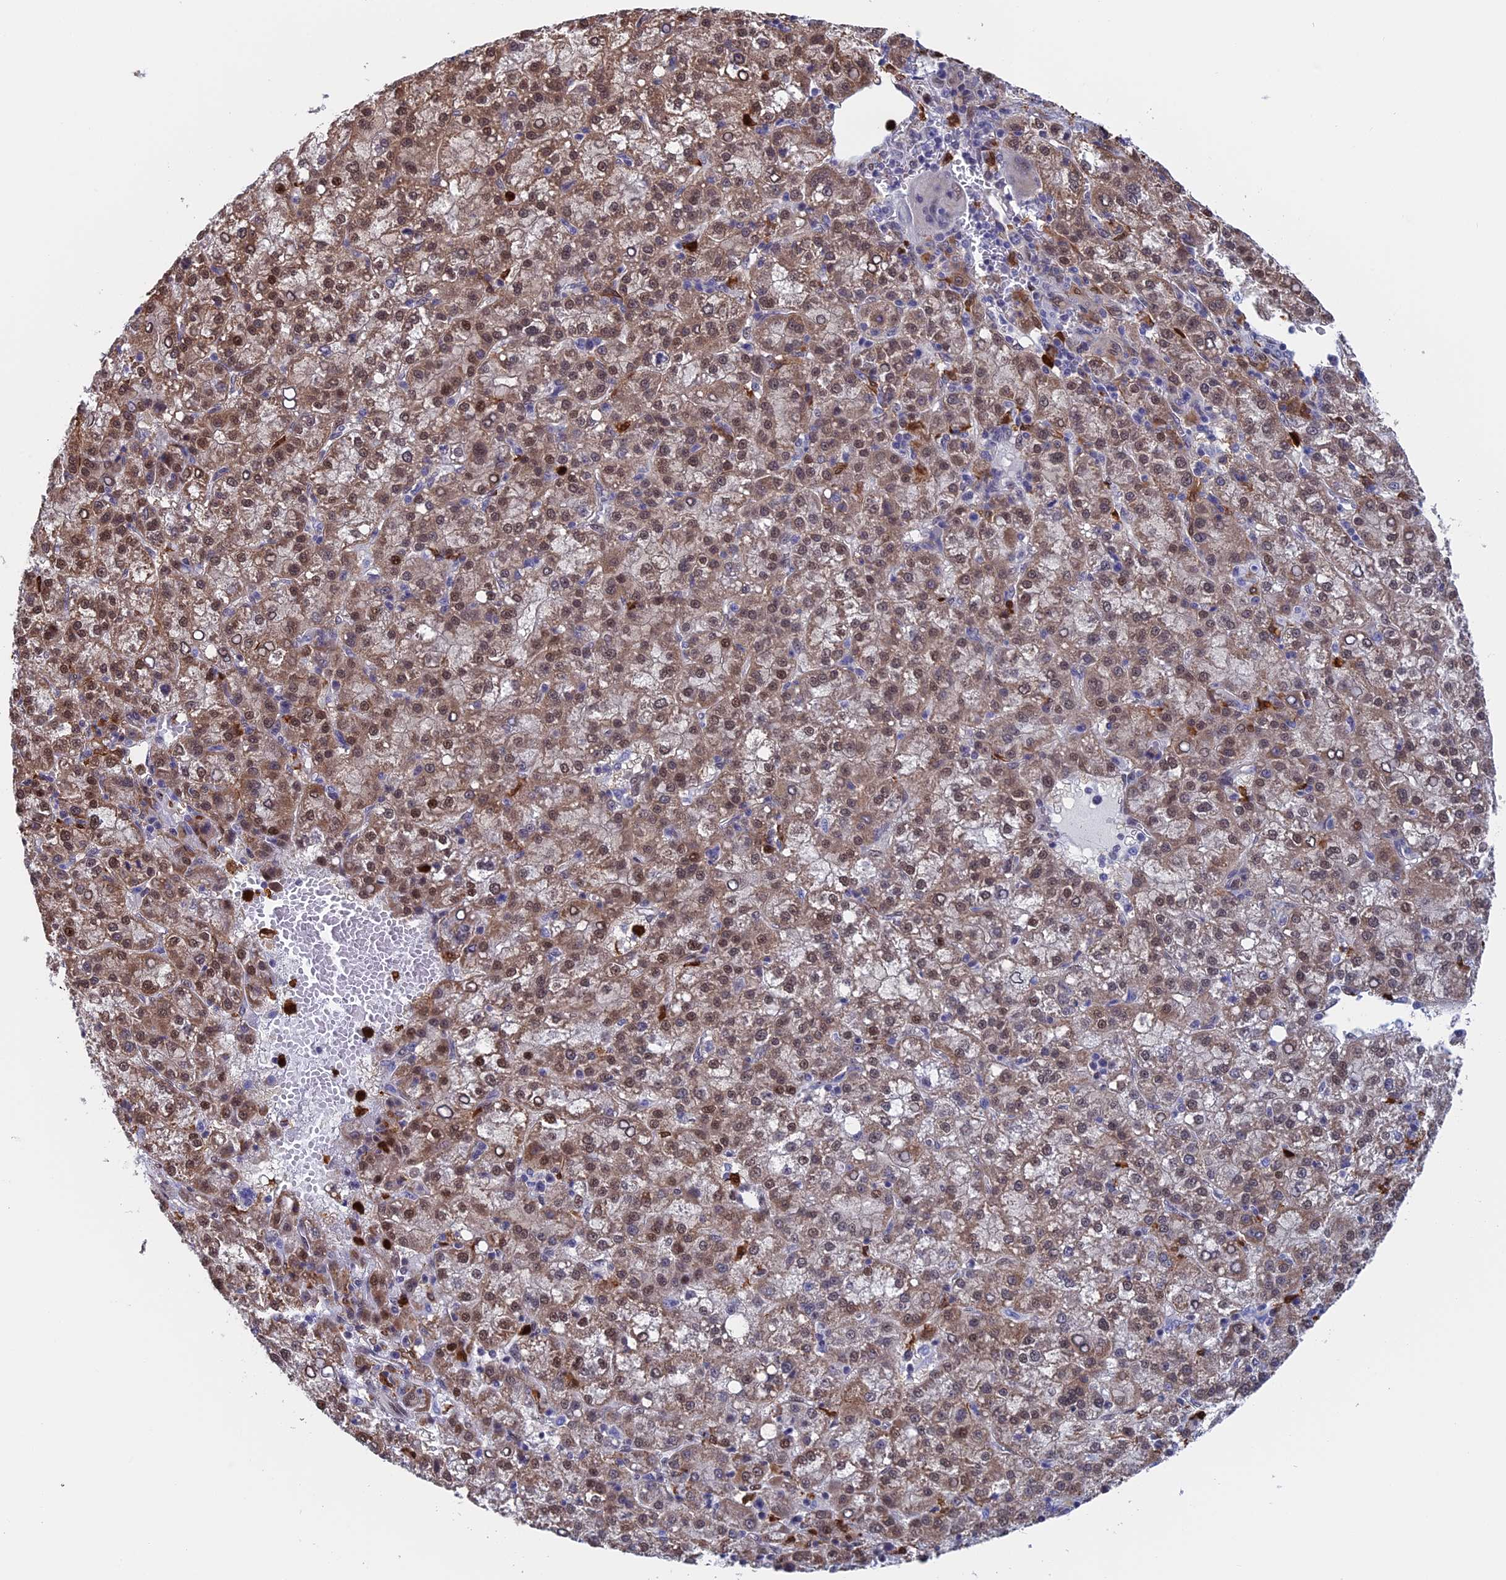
{"staining": {"intensity": "moderate", "quantity": ">75%", "location": "cytoplasmic/membranous,nuclear"}, "tissue": "liver cancer", "cell_type": "Tumor cells", "image_type": "cancer", "snomed": [{"axis": "morphology", "description": "Carcinoma, Hepatocellular, NOS"}, {"axis": "topography", "description": "Liver"}], "caption": "This is a histology image of IHC staining of liver hepatocellular carcinoma, which shows moderate staining in the cytoplasmic/membranous and nuclear of tumor cells.", "gene": "SLC26A1", "patient": {"sex": "female", "age": 58}}